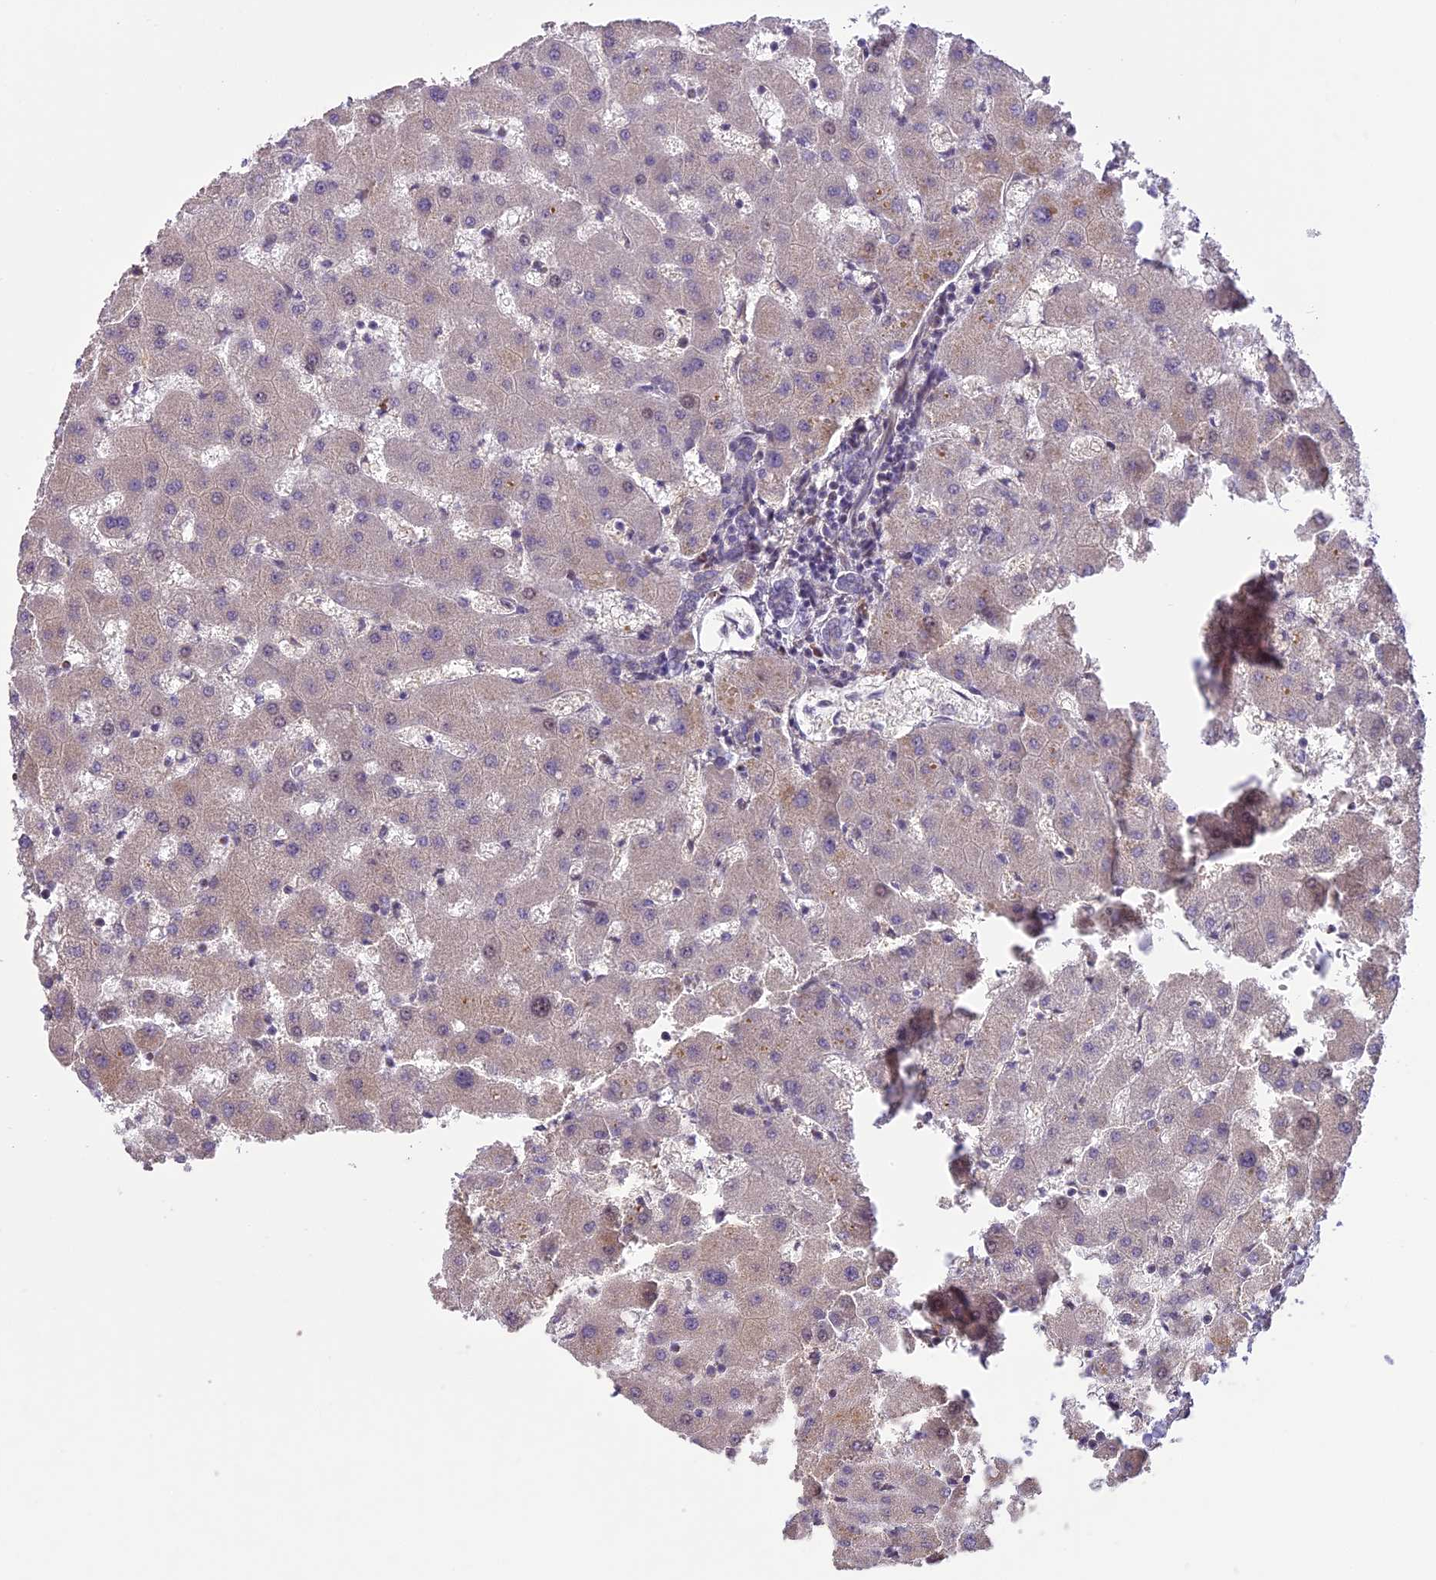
{"staining": {"intensity": "negative", "quantity": "none", "location": "none"}, "tissue": "liver", "cell_type": "Cholangiocytes", "image_type": "normal", "snomed": [{"axis": "morphology", "description": "Normal tissue, NOS"}, {"axis": "topography", "description": "Liver"}], "caption": "High power microscopy micrograph of an immunohistochemistry (IHC) histopathology image of benign liver, revealing no significant expression in cholangiocytes. (DAB immunohistochemistry, high magnification).", "gene": "PRELID2", "patient": {"sex": "female", "age": 63}}